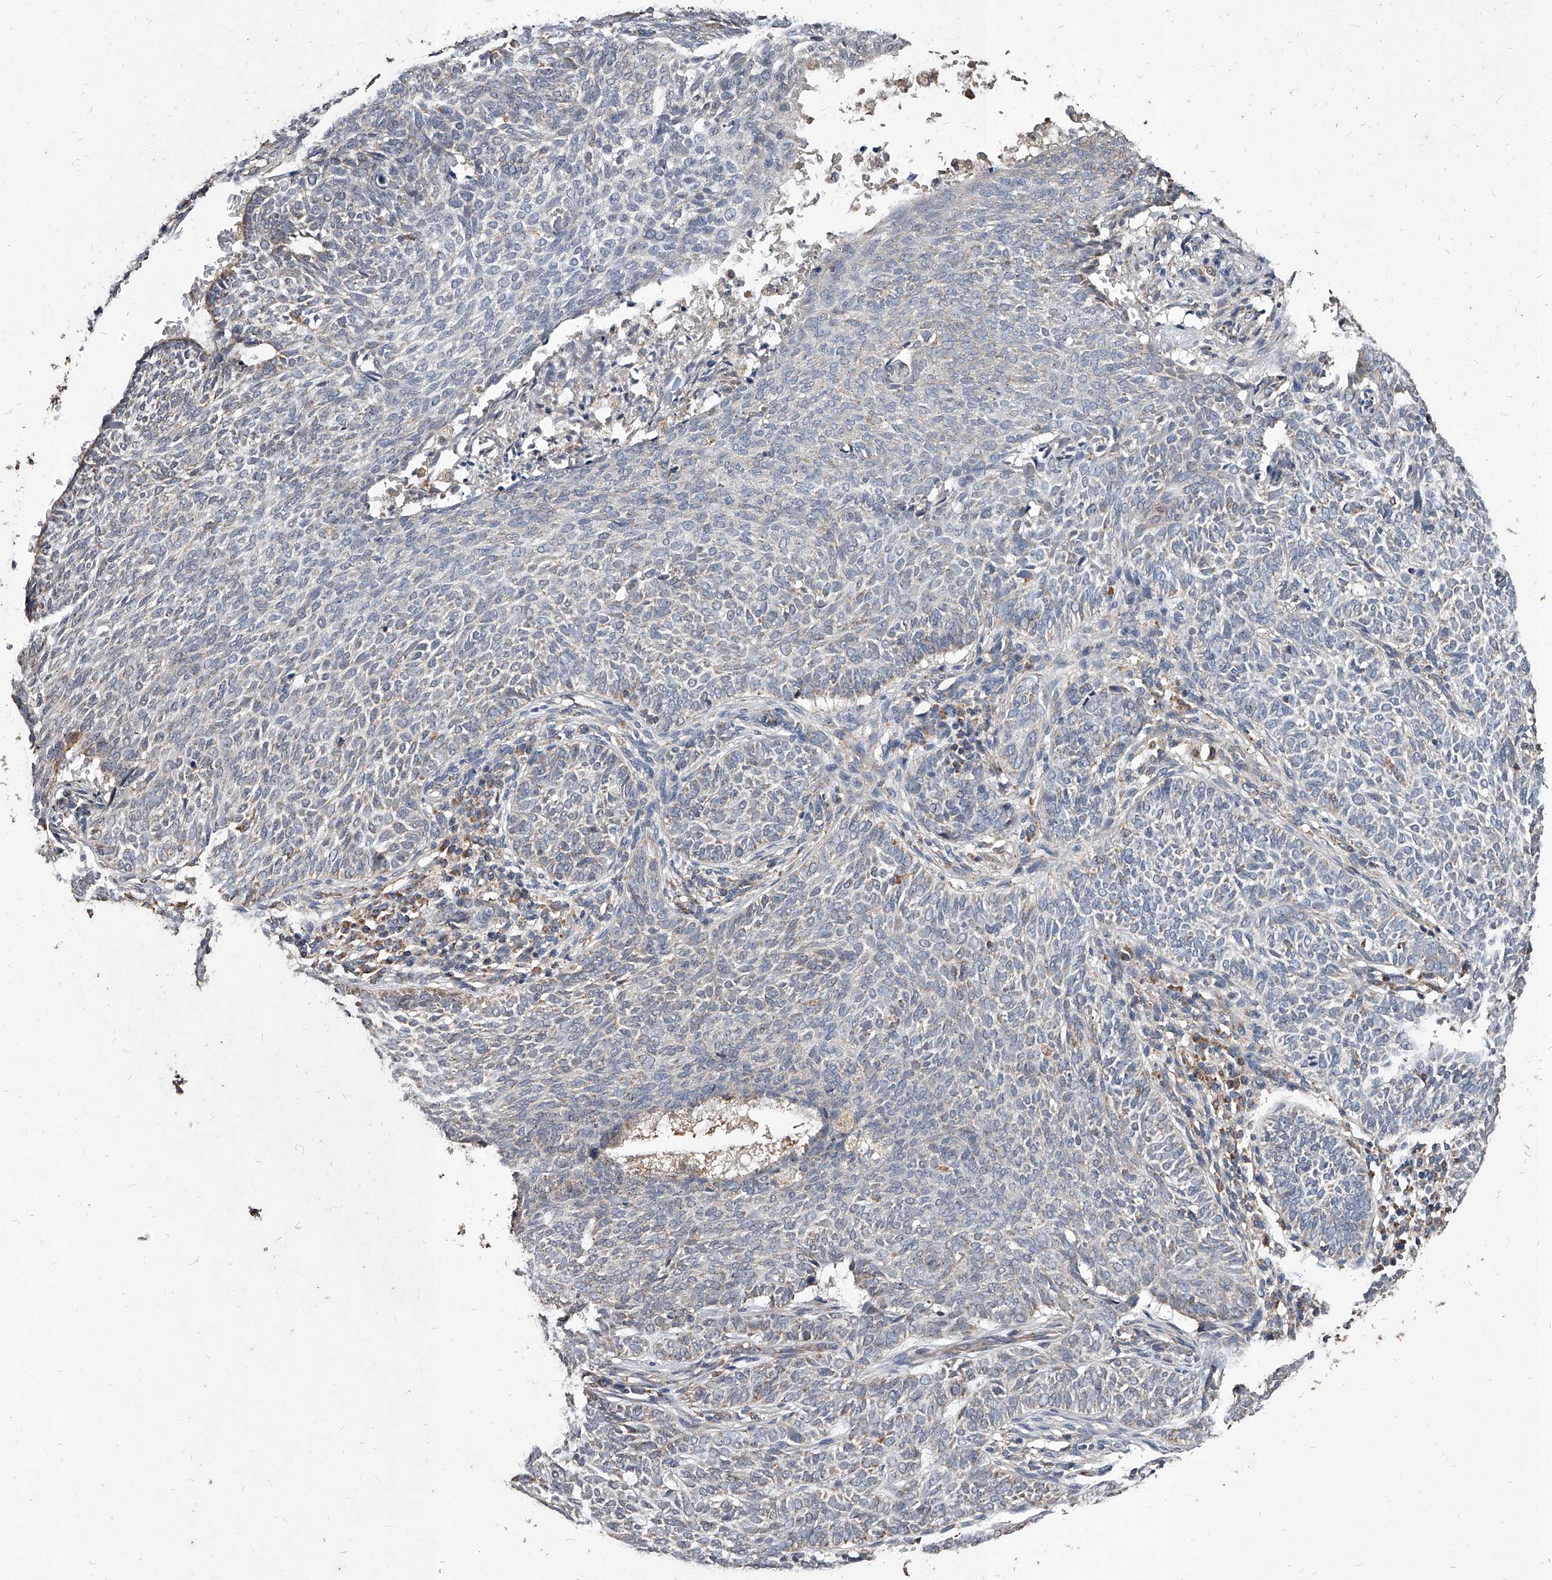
{"staining": {"intensity": "negative", "quantity": "none", "location": "none"}, "tissue": "skin cancer", "cell_type": "Tumor cells", "image_type": "cancer", "snomed": [{"axis": "morphology", "description": "Basal cell carcinoma"}, {"axis": "topography", "description": "Skin"}], "caption": "The micrograph exhibits no staining of tumor cells in skin cancer.", "gene": "GPR183", "patient": {"sex": "male", "age": 87}}